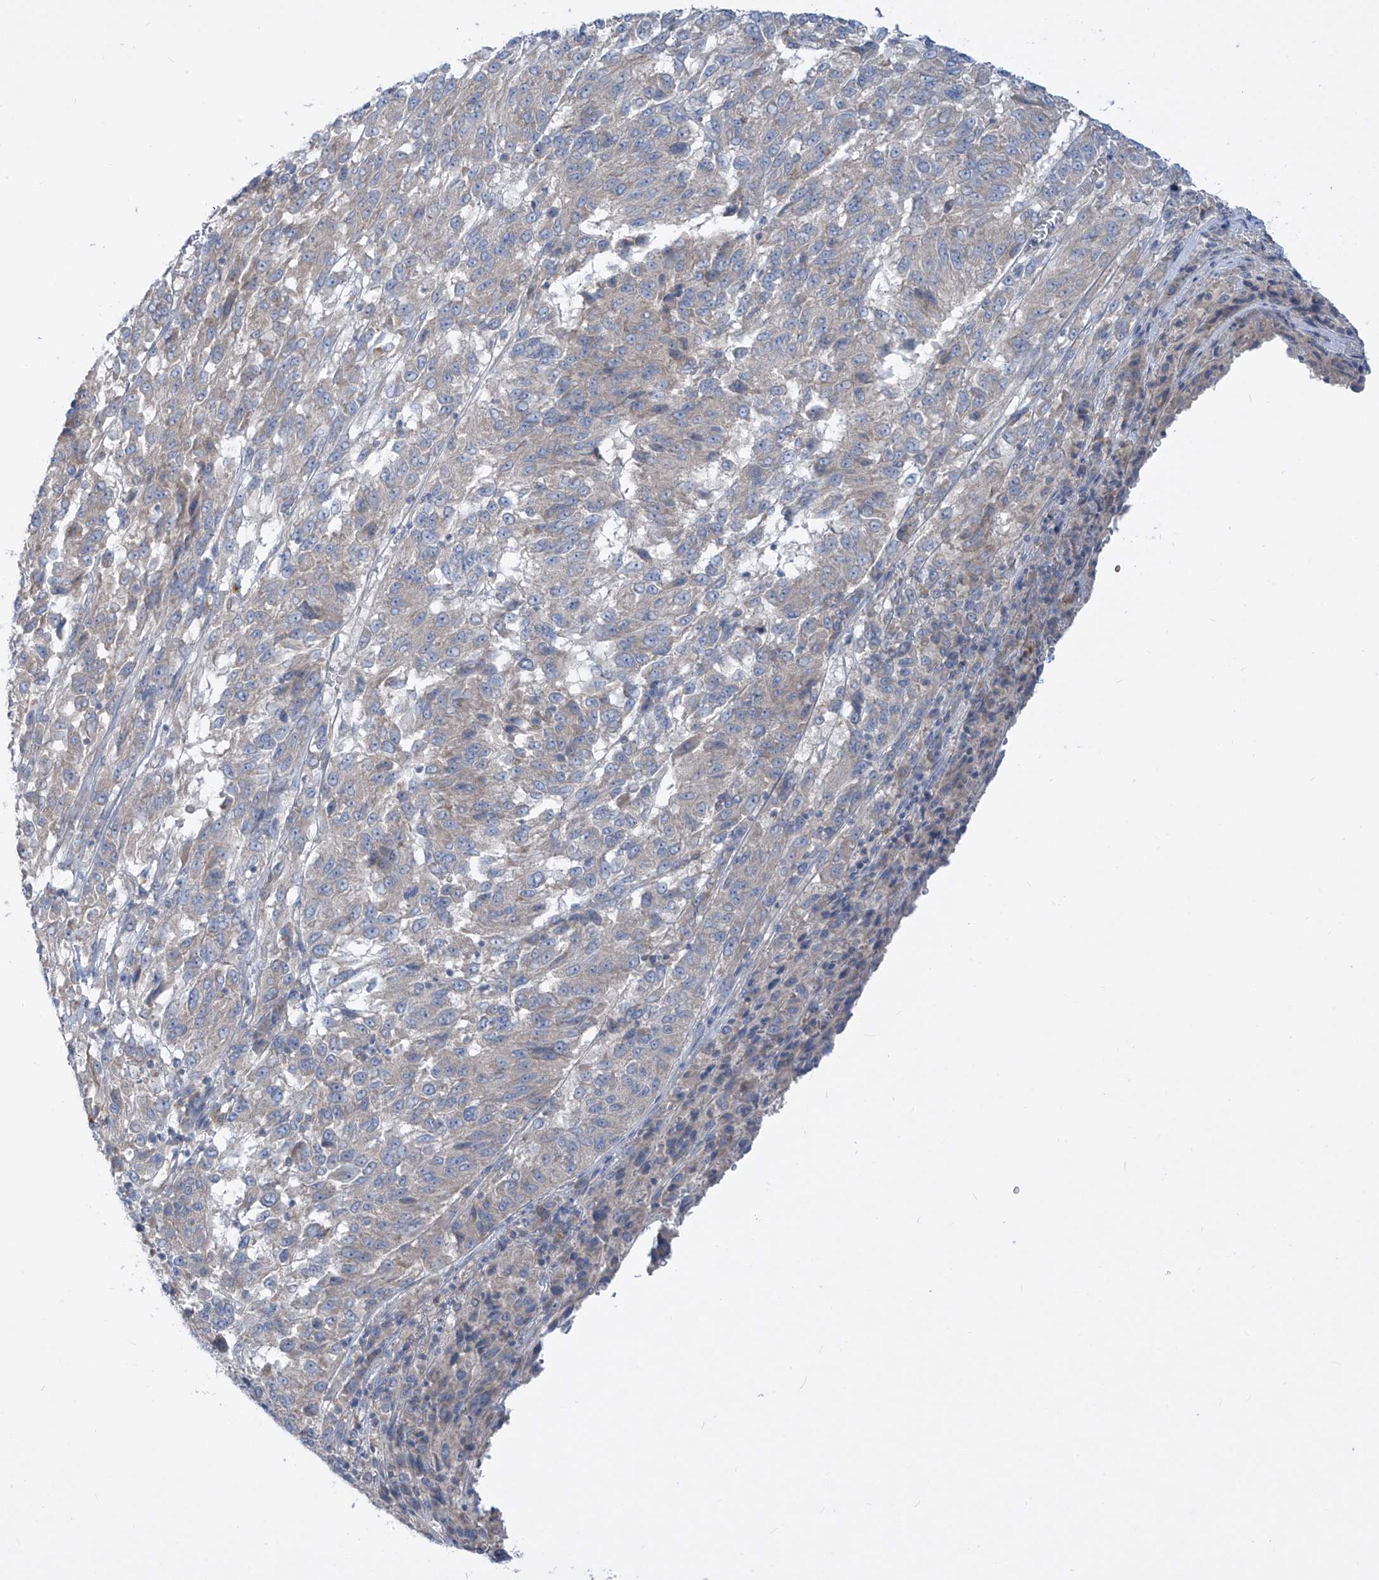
{"staining": {"intensity": "negative", "quantity": "none", "location": "none"}, "tissue": "melanoma", "cell_type": "Tumor cells", "image_type": "cancer", "snomed": [{"axis": "morphology", "description": "Malignant melanoma, Metastatic site"}, {"axis": "topography", "description": "Lung"}], "caption": "A high-resolution photomicrograph shows immunohistochemistry staining of malignant melanoma (metastatic site), which displays no significant positivity in tumor cells.", "gene": "DGKQ", "patient": {"sex": "male", "age": 64}}